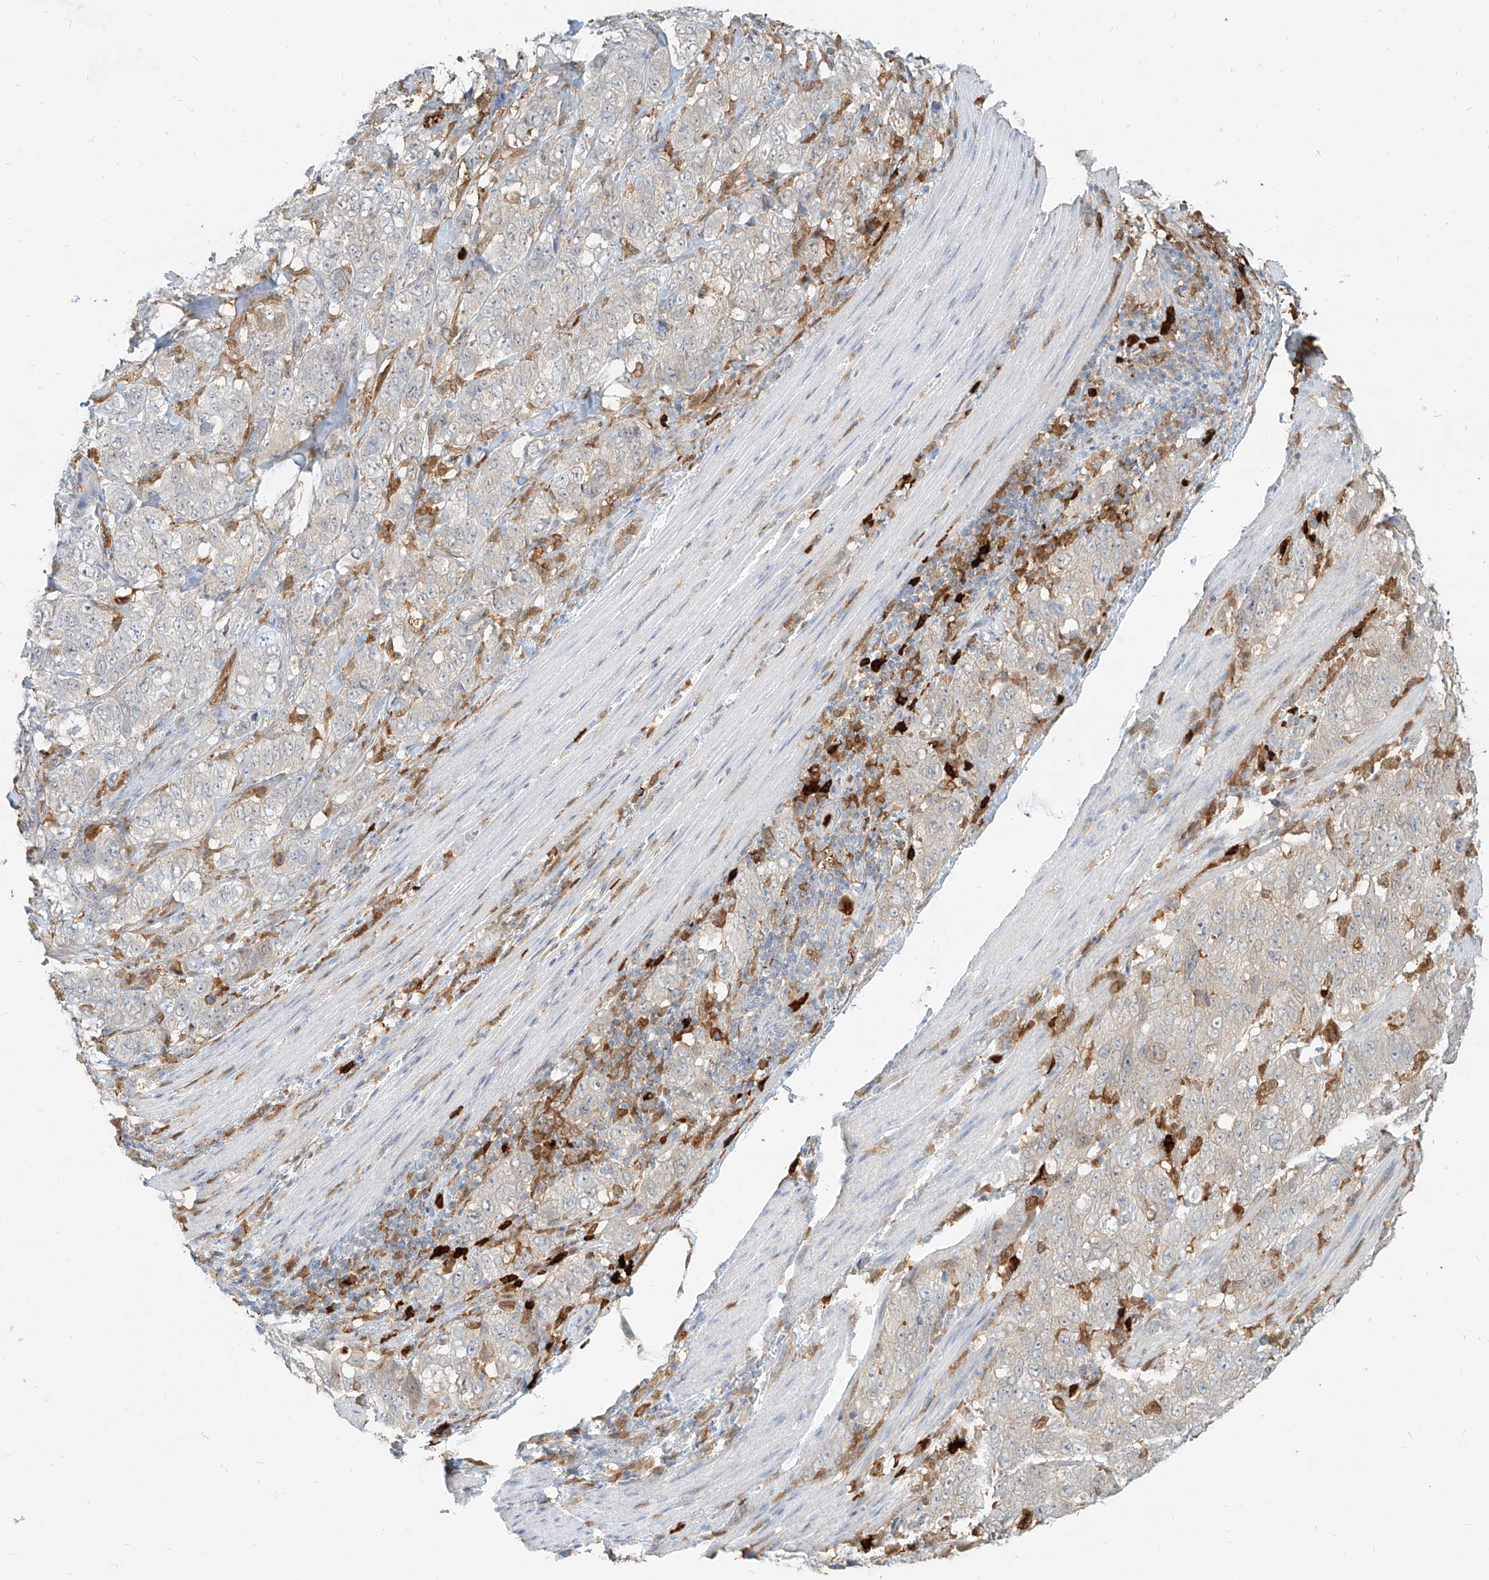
{"staining": {"intensity": "negative", "quantity": "none", "location": "none"}, "tissue": "stomach cancer", "cell_type": "Tumor cells", "image_type": "cancer", "snomed": [{"axis": "morphology", "description": "Adenocarcinoma, NOS"}, {"axis": "topography", "description": "Stomach"}], "caption": "Tumor cells show no significant staining in stomach cancer (adenocarcinoma).", "gene": "PGD", "patient": {"sex": "male", "age": 48}}